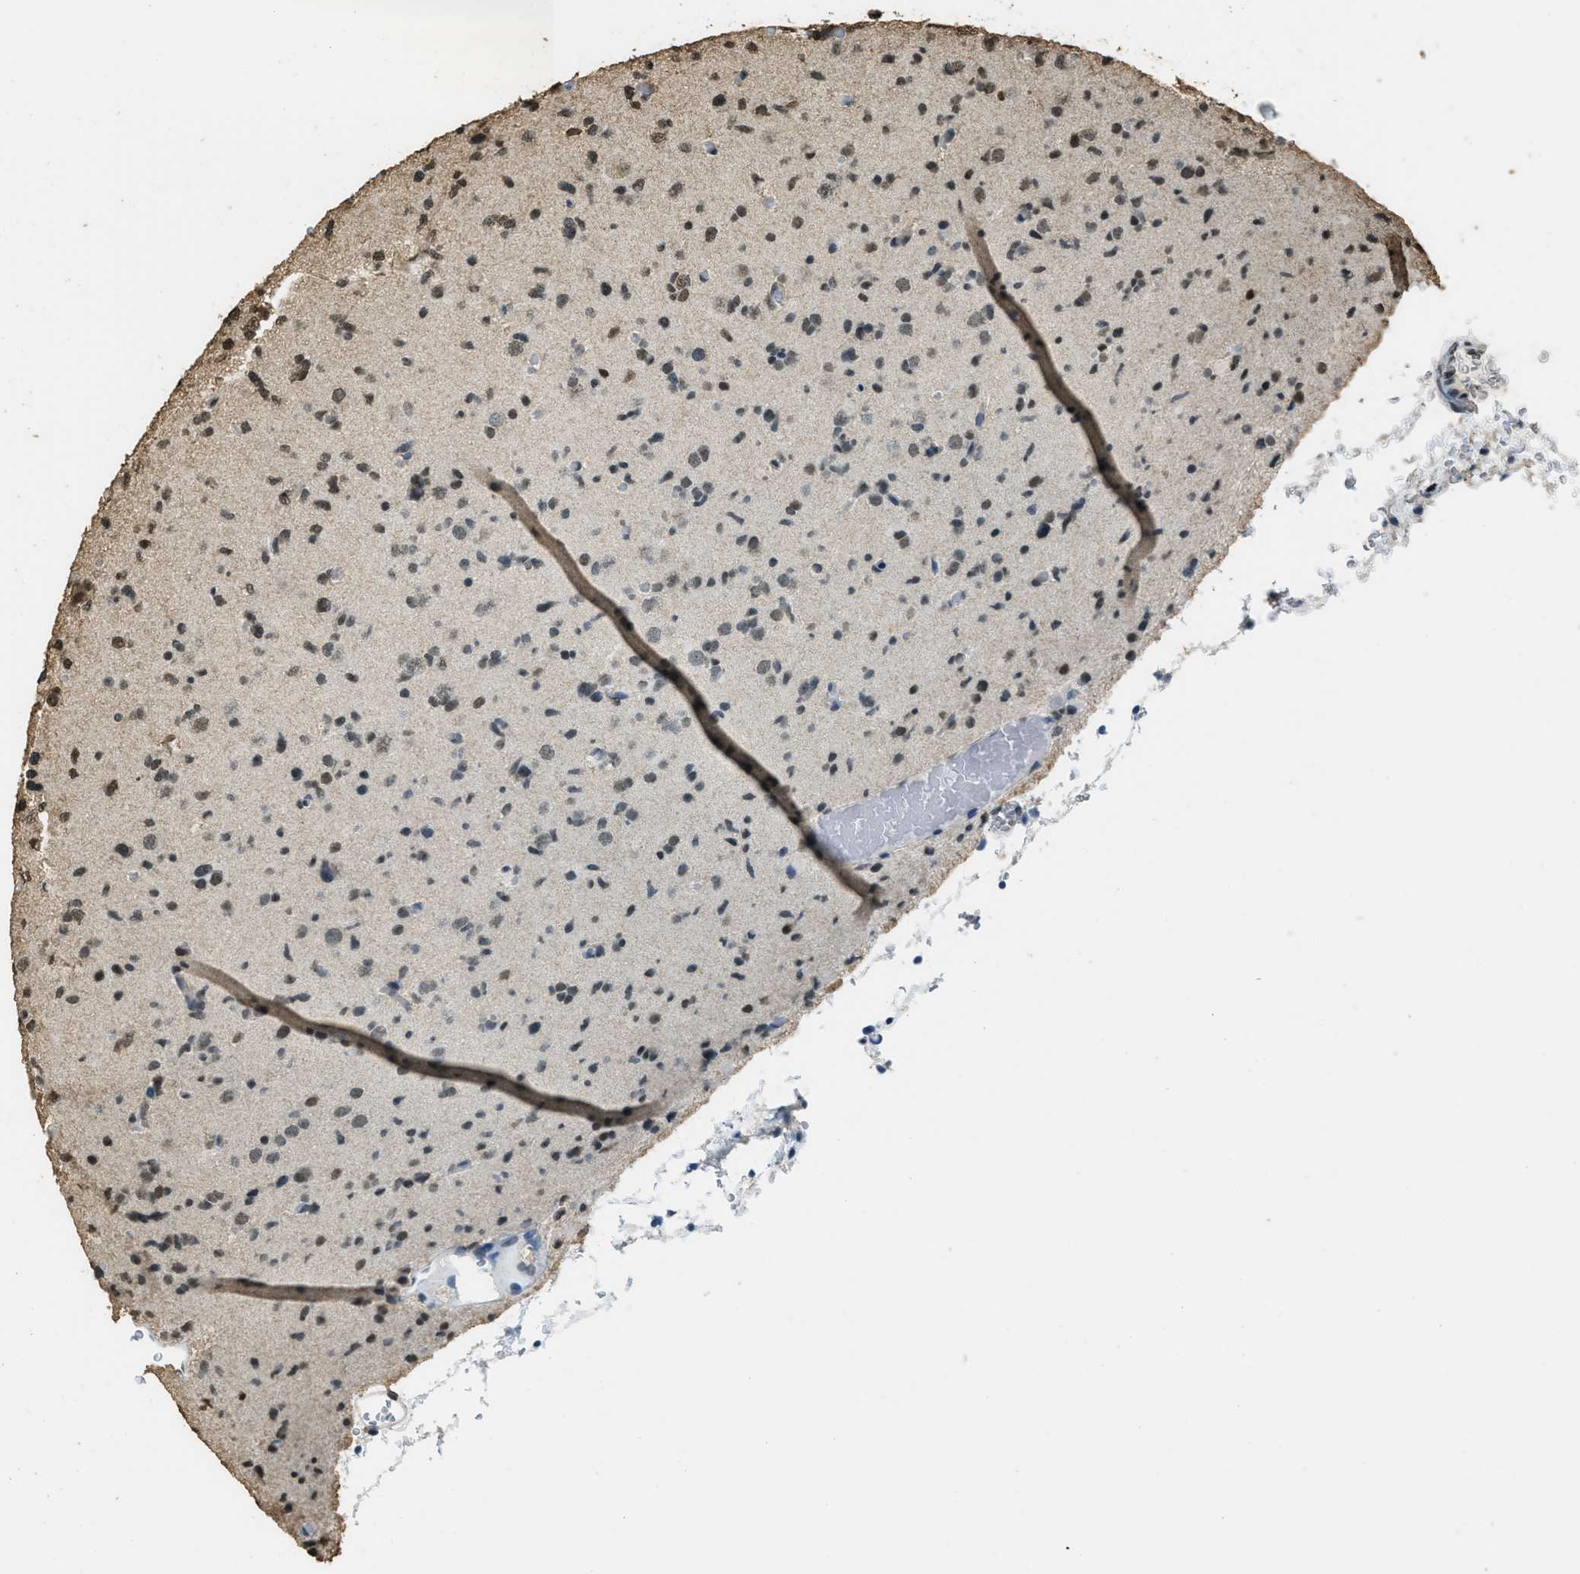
{"staining": {"intensity": "moderate", "quantity": "25%-75%", "location": "nuclear"}, "tissue": "glioma", "cell_type": "Tumor cells", "image_type": "cancer", "snomed": [{"axis": "morphology", "description": "Glioma, malignant, Low grade"}, {"axis": "topography", "description": "Brain"}], "caption": "Human malignant glioma (low-grade) stained with a brown dye displays moderate nuclear positive positivity in about 25%-75% of tumor cells.", "gene": "MYB", "patient": {"sex": "female", "age": 22}}